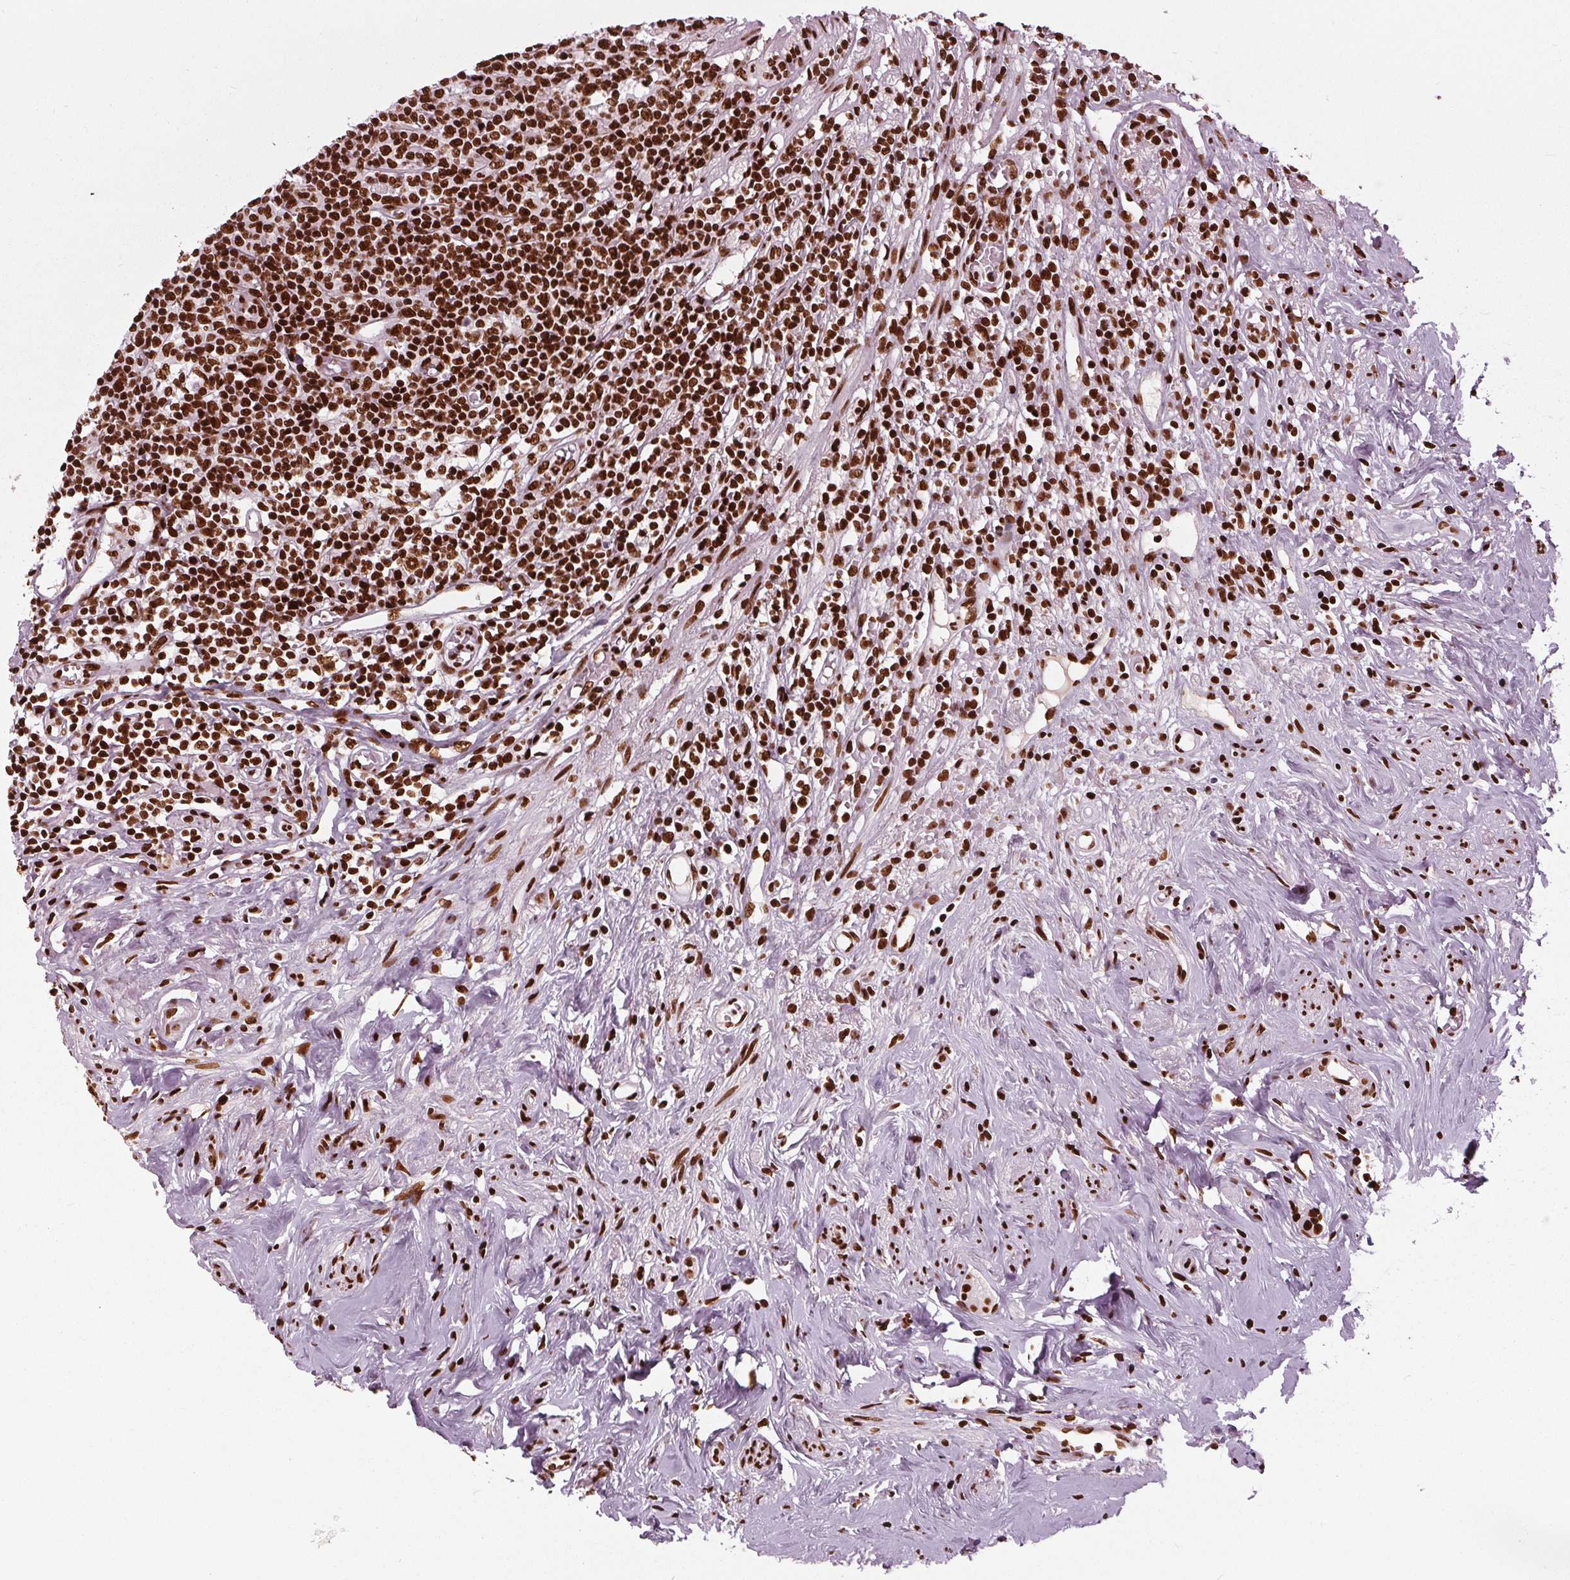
{"staining": {"intensity": "strong", "quantity": ">75%", "location": "nuclear"}, "tissue": "appendix", "cell_type": "Glandular cells", "image_type": "normal", "snomed": [{"axis": "morphology", "description": "Normal tissue, NOS"}, {"axis": "morphology", "description": "Carcinoma, endometroid"}, {"axis": "topography", "description": "Appendix"}, {"axis": "topography", "description": "Colon"}], "caption": "Strong nuclear expression is identified in approximately >75% of glandular cells in benign appendix. Immunohistochemistry stains the protein in brown and the nuclei are stained blue.", "gene": "BRD4", "patient": {"sex": "female", "age": 60}}